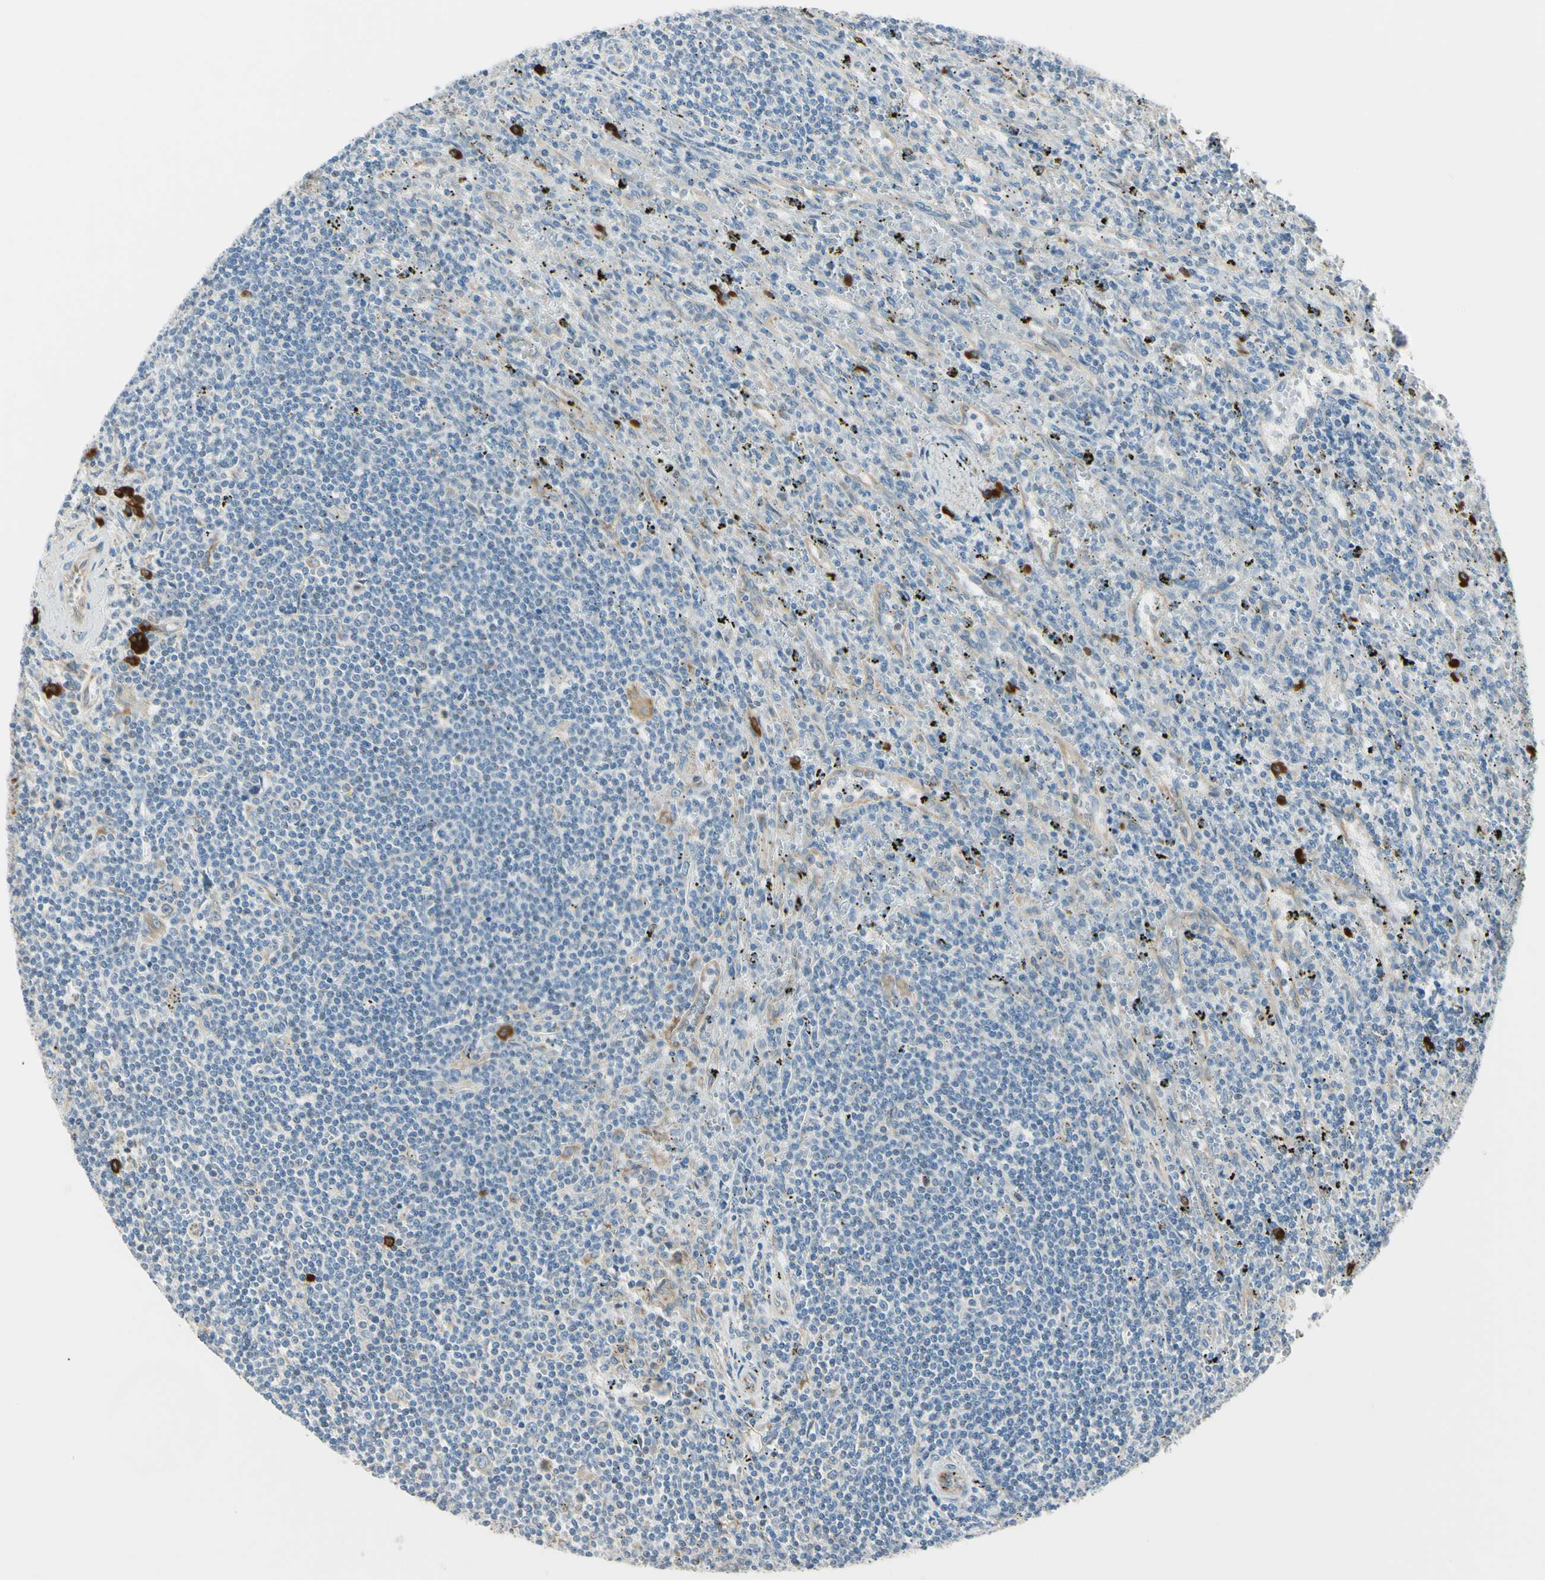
{"staining": {"intensity": "negative", "quantity": "none", "location": "none"}, "tissue": "lymphoma", "cell_type": "Tumor cells", "image_type": "cancer", "snomed": [{"axis": "morphology", "description": "Malignant lymphoma, non-Hodgkin's type, Low grade"}, {"axis": "topography", "description": "Spleen"}], "caption": "This is an immunohistochemistry micrograph of human low-grade malignant lymphoma, non-Hodgkin's type. There is no staining in tumor cells.", "gene": "SELENOS", "patient": {"sex": "male", "age": 76}}